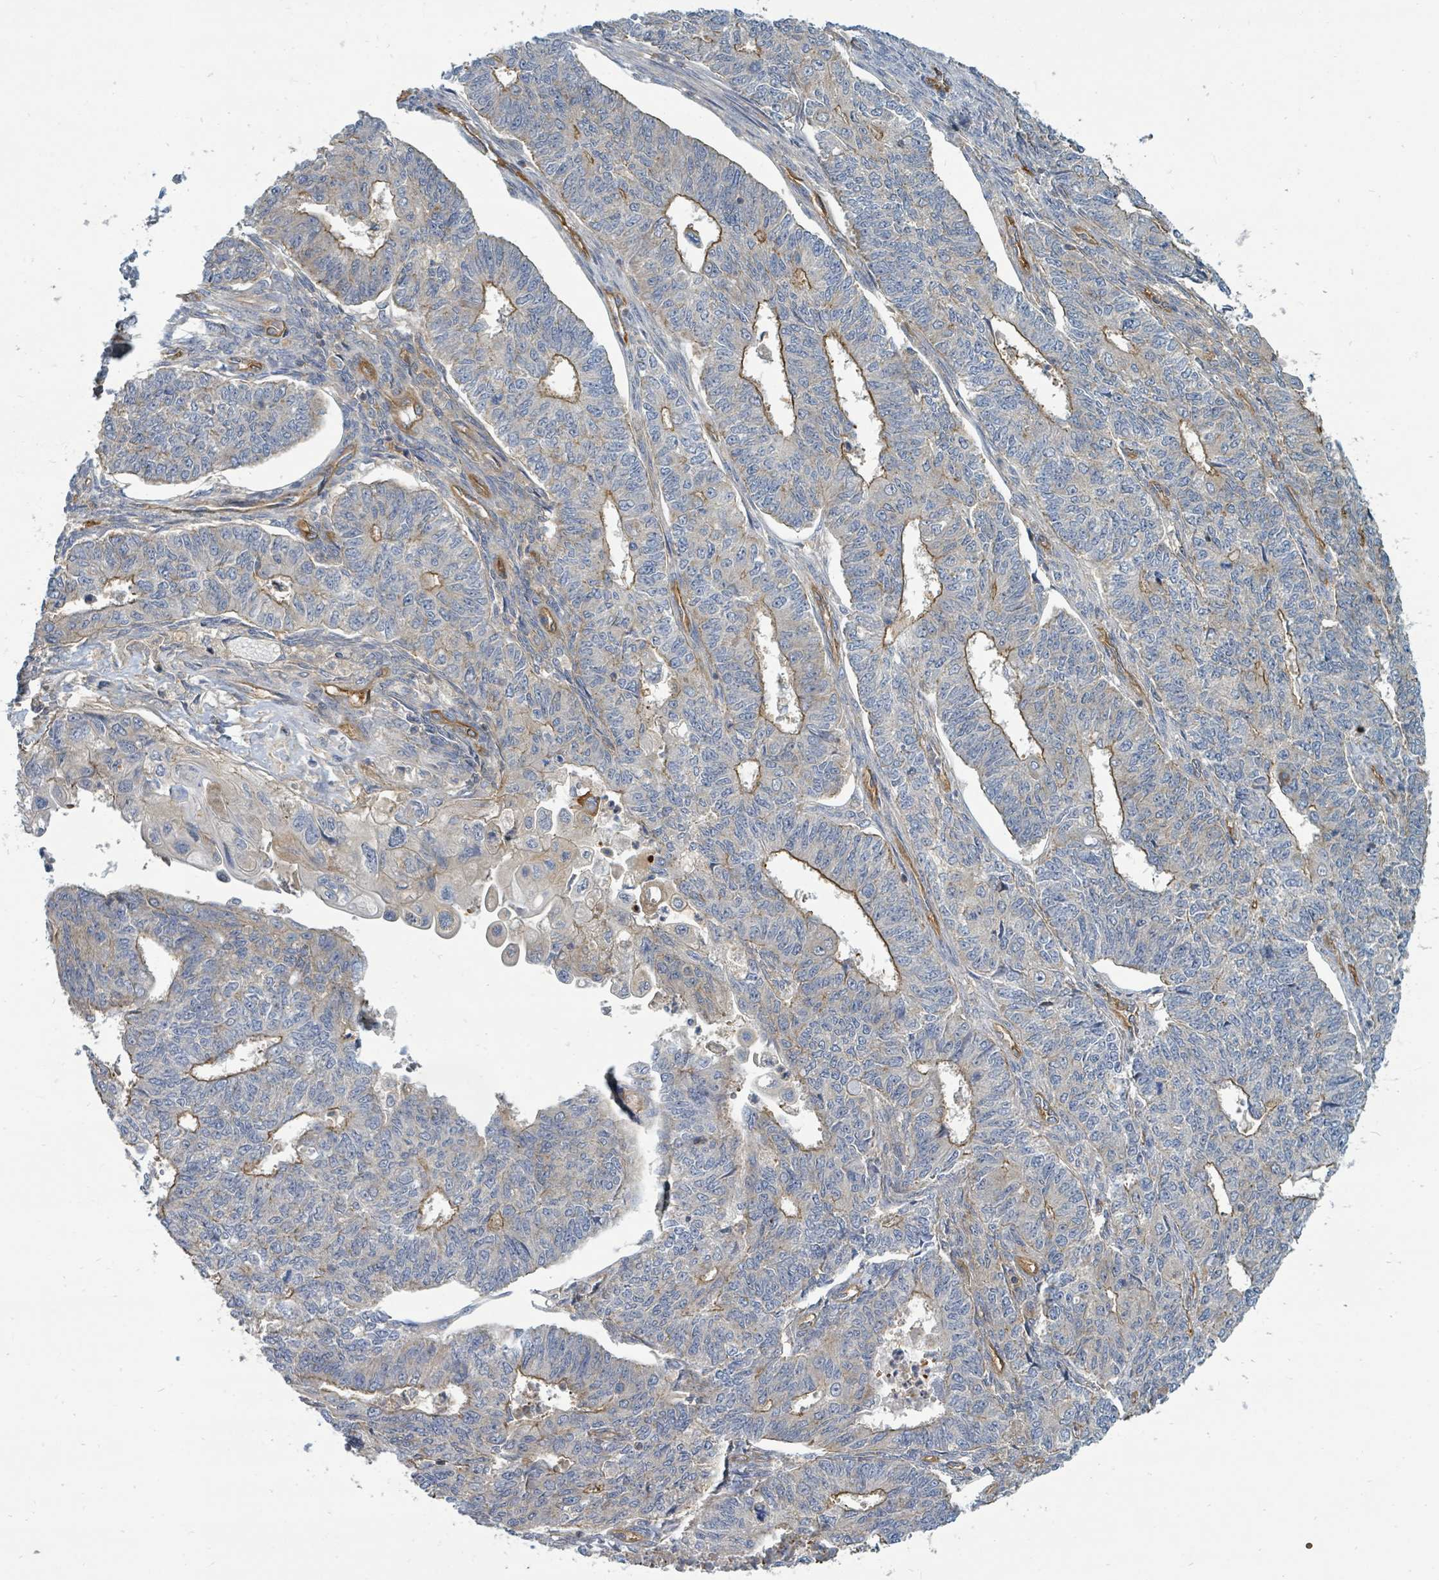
{"staining": {"intensity": "moderate", "quantity": "<25%", "location": "cytoplasmic/membranous"}, "tissue": "endometrial cancer", "cell_type": "Tumor cells", "image_type": "cancer", "snomed": [{"axis": "morphology", "description": "Adenocarcinoma, NOS"}, {"axis": "topography", "description": "Endometrium"}], "caption": "This is an image of immunohistochemistry (IHC) staining of adenocarcinoma (endometrial), which shows moderate positivity in the cytoplasmic/membranous of tumor cells.", "gene": "BOLA2B", "patient": {"sex": "female", "age": 32}}